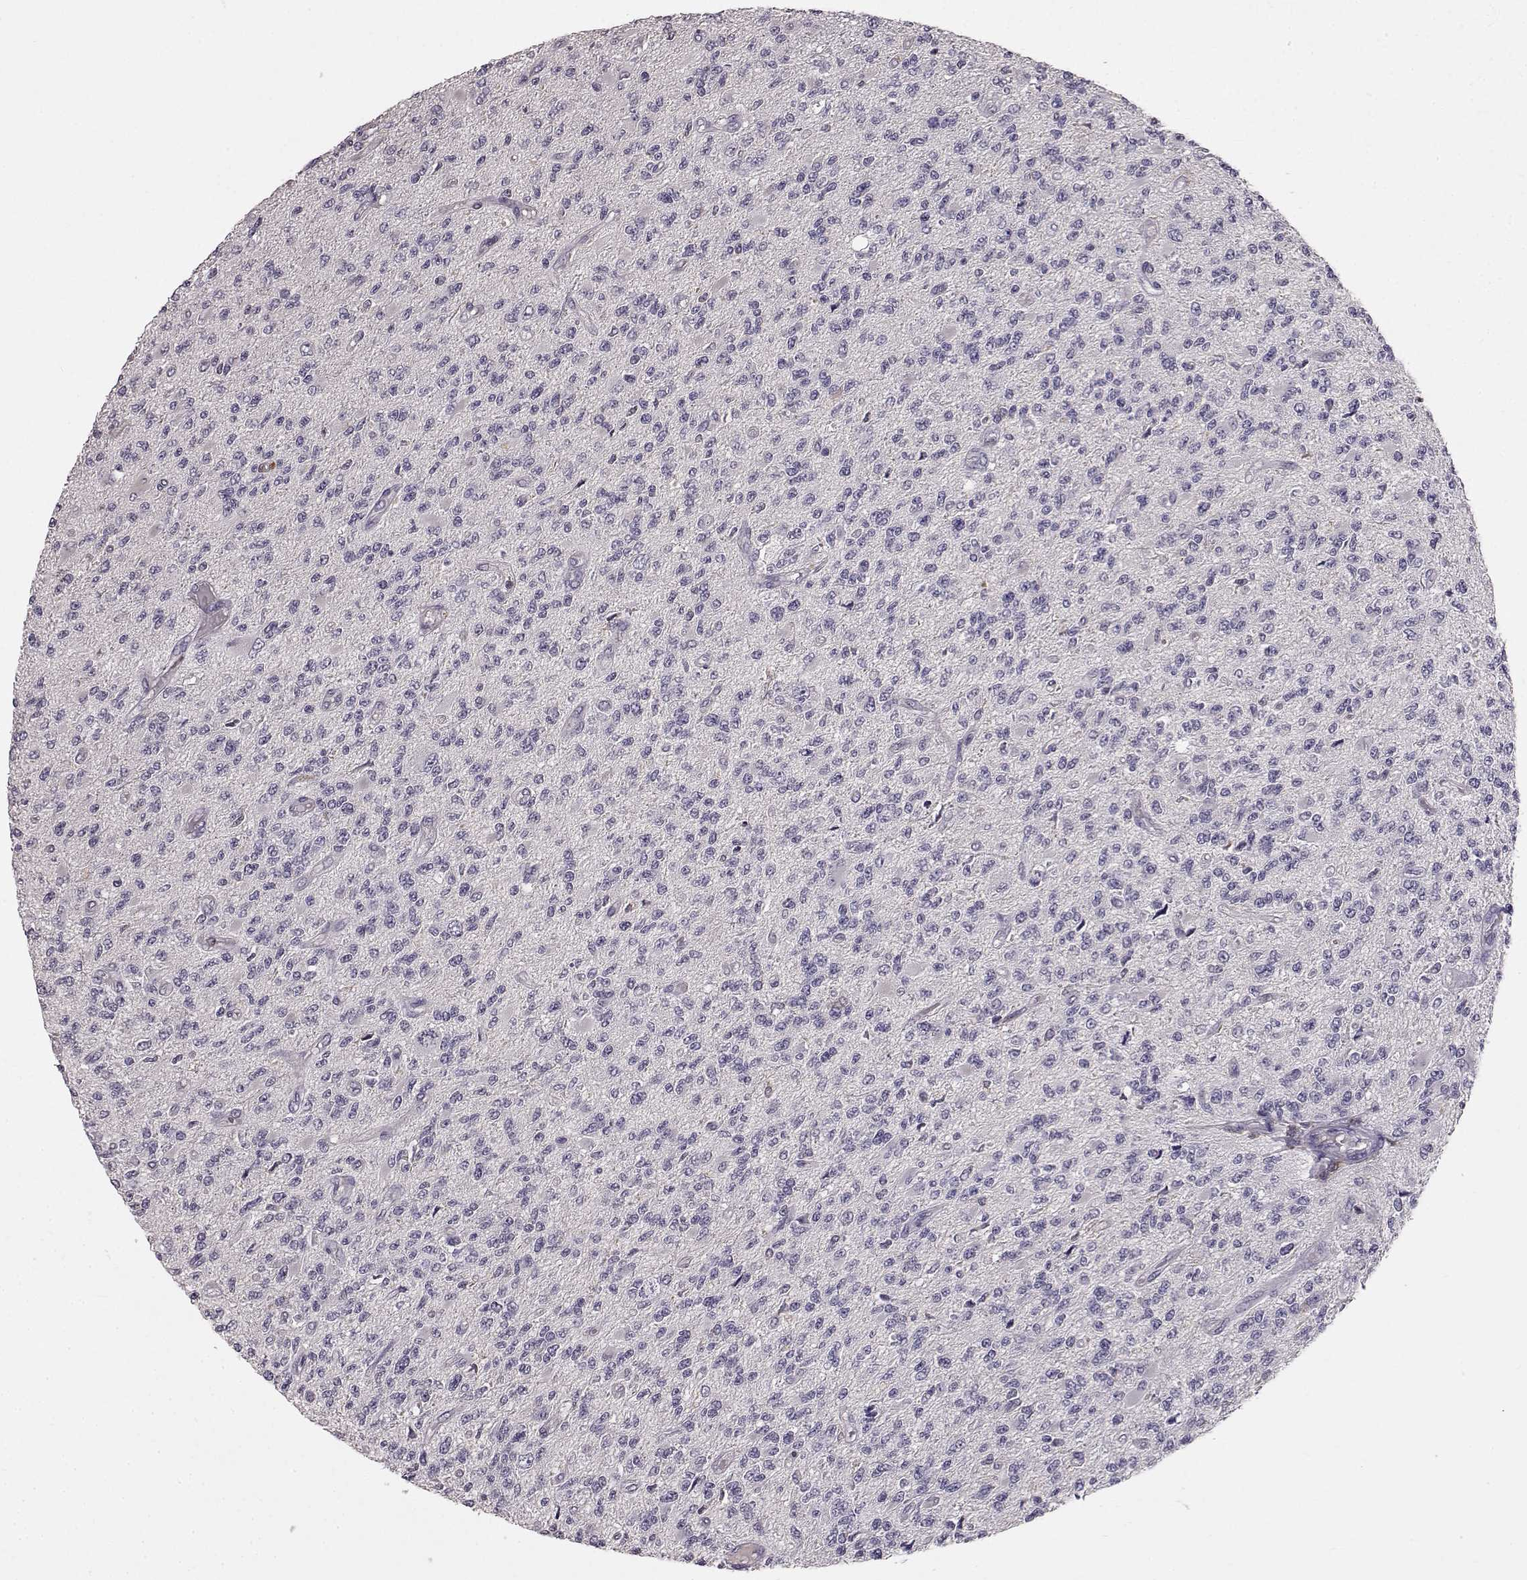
{"staining": {"intensity": "negative", "quantity": "none", "location": "none"}, "tissue": "glioma", "cell_type": "Tumor cells", "image_type": "cancer", "snomed": [{"axis": "morphology", "description": "Glioma, malignant, High grade"}, {"axis": "topography", "description": "Brain"}], "caption": "An image of glioma stained for a protein shows no brown staining in tumor cells.", "gene": "CCNF", "patient": {"sex": "female", "age": 63}}